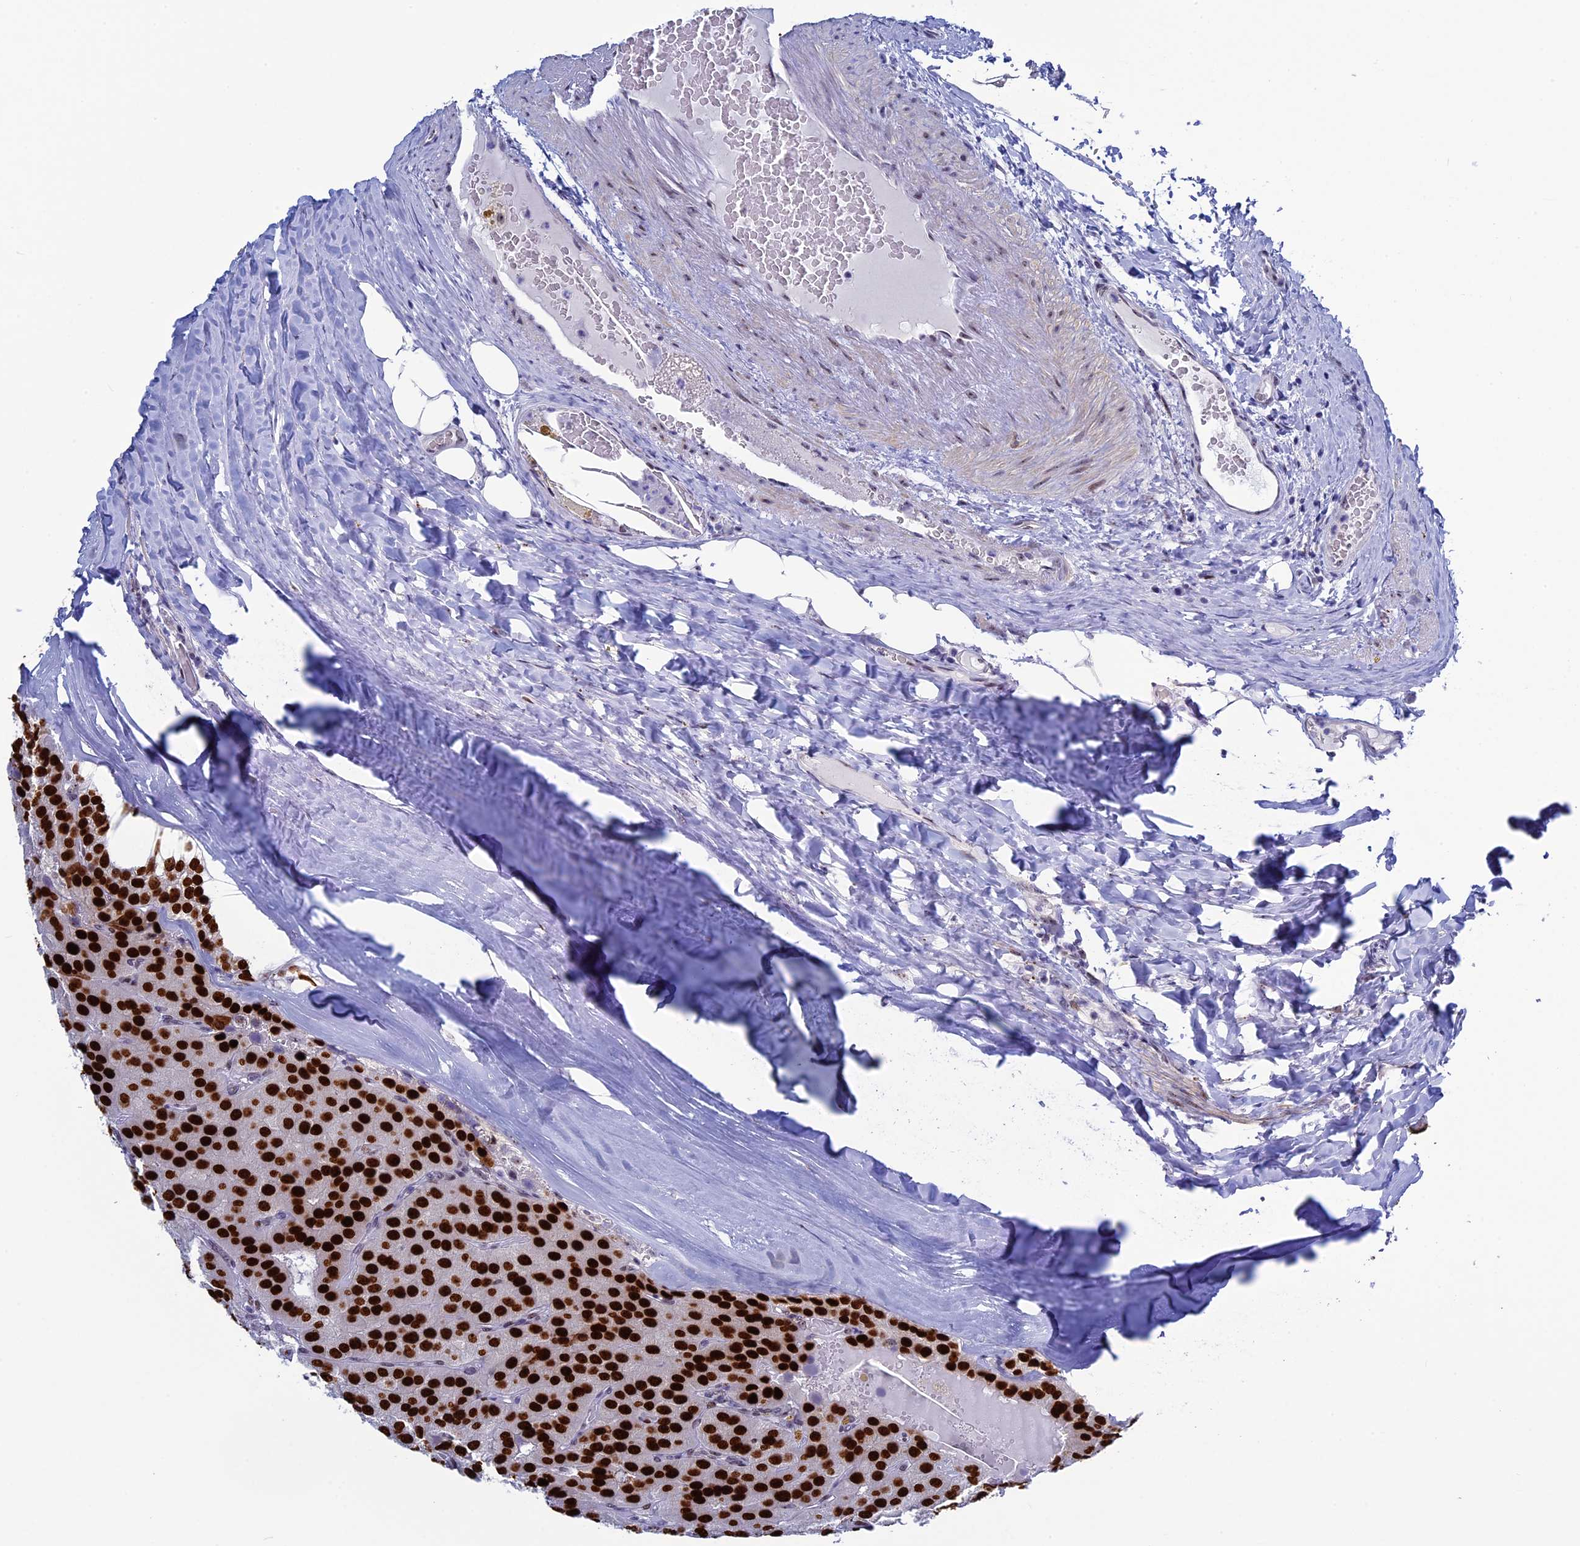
{"staining": {"intensity": "strong", "quantity": ">75%", "location": "nuclear"}, "tissue": "parathyroid gland", "cell_type": "Glandular cells", "image_type": "normal", "snomed": [{"axis": "morphology", "description": "Normal tissue, NOS"}, {"axis": "morphology", "description": "Adenoma, NOS"}, {"axis": "topography", "description": "Parathyroid gland"}], "caption": "Brown immunohistochemical staining in benign parathyroid gland reveals strong nuclear expression in about >75% of glandular cells. The staining is performed using DAB brown chromogen to label protein expression. The nuclei are counter-stained blue using hematoxylin.", "gene": "CCDC86", "patient": {"sex": "female", "age": 86}}